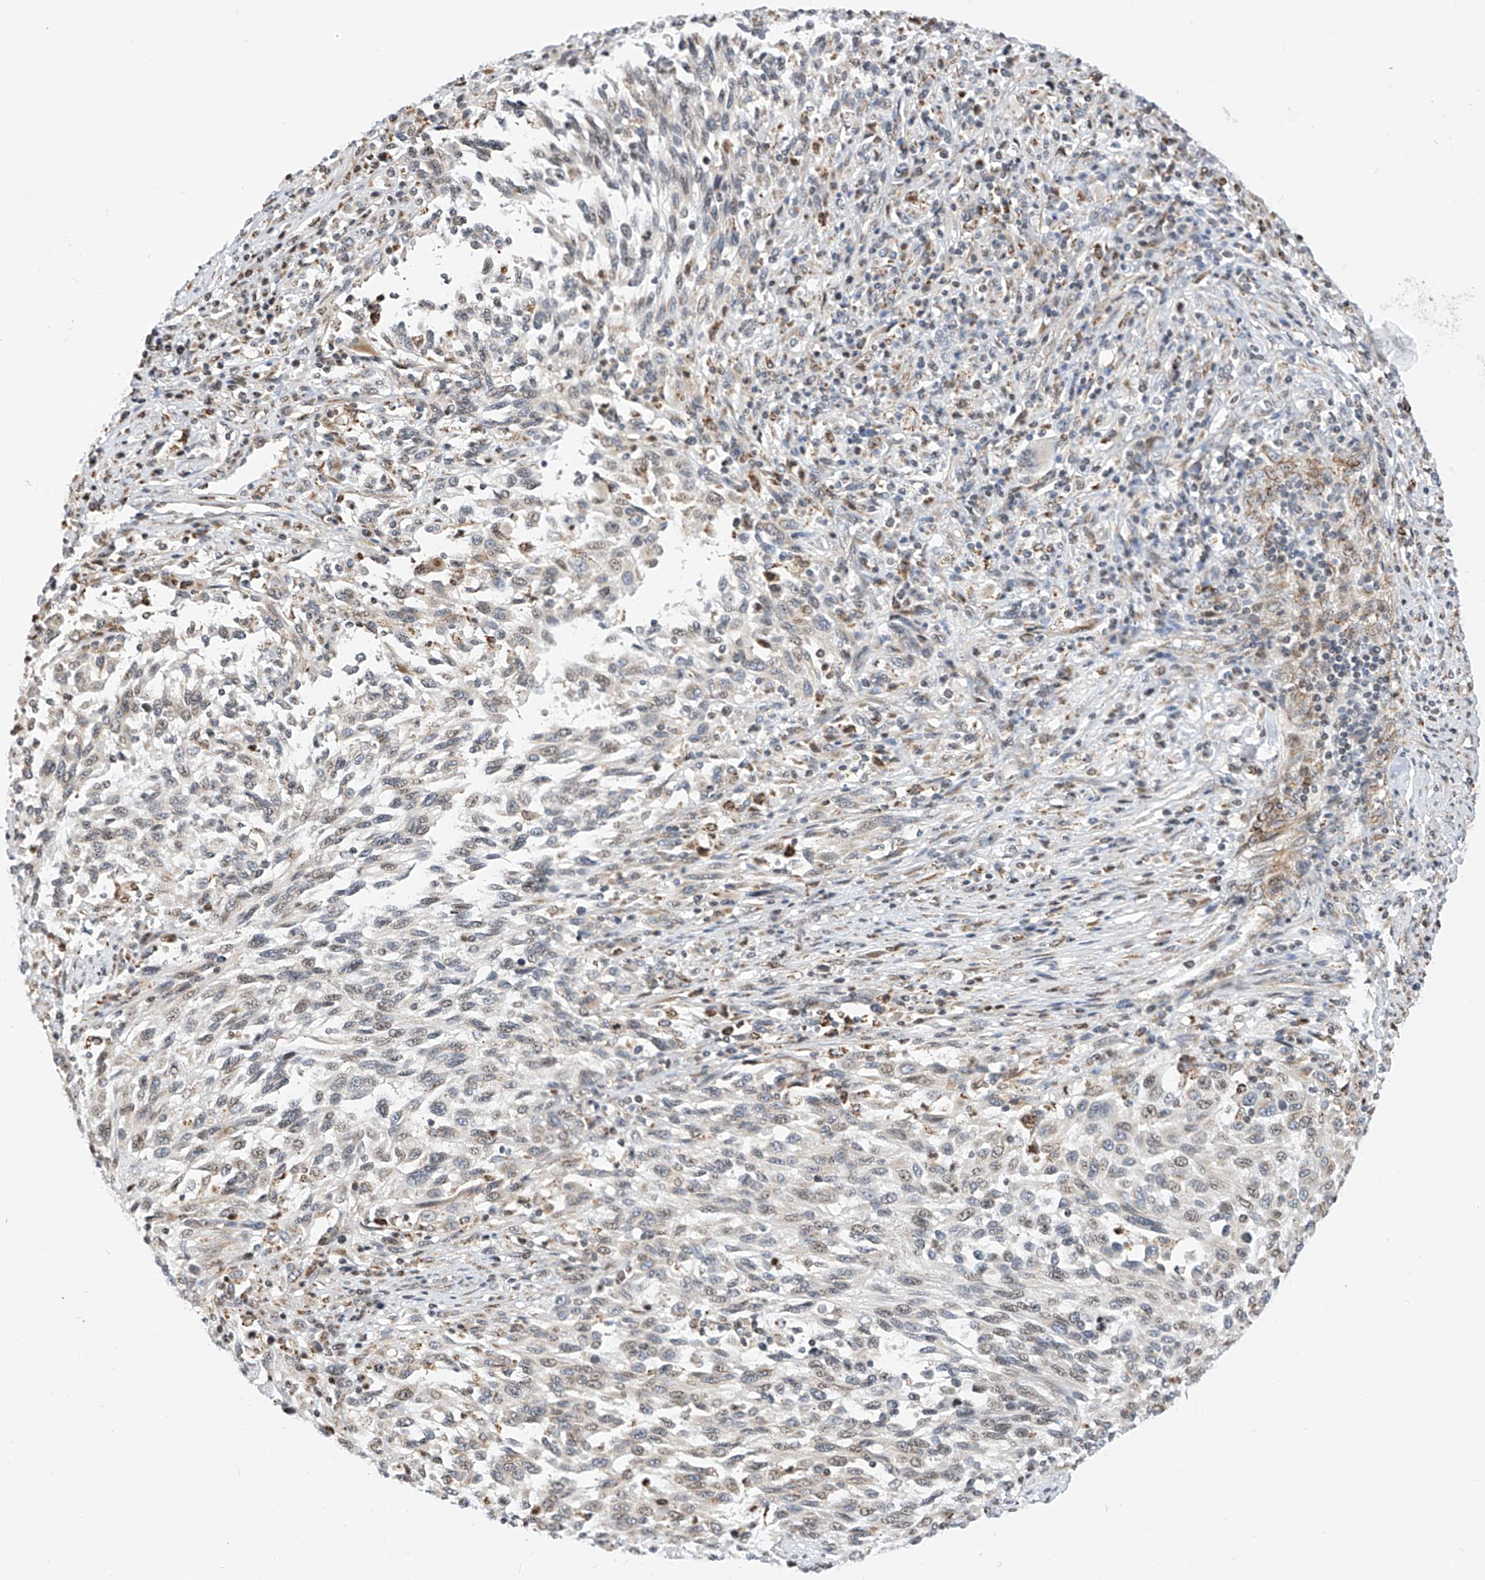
{"staining": {"intensity": "weak", "quantity": "<25%", "location": "cytoplasmic/membranous,nuclear"}, "tissue": "melanoma", "cell_type": "Tumor cells", "image_type": "cancer", "snomed": [{"axis": "morphology", "description": "Malignant melanoma, Metastatic site"}, {"axis": "topography", "description": "Lymph node"}], "caption": "Immunohistochemistry histopathology image of human melanoma stained for a protein (brown), which exhibits no expression in tumor cells. (DAB (3,3'-diaminobenzidine) IHC visualized using brightfield microscopy, high magnification).", "gene": "TTLL8", "patient": {"sex": "male", "age": 61}}